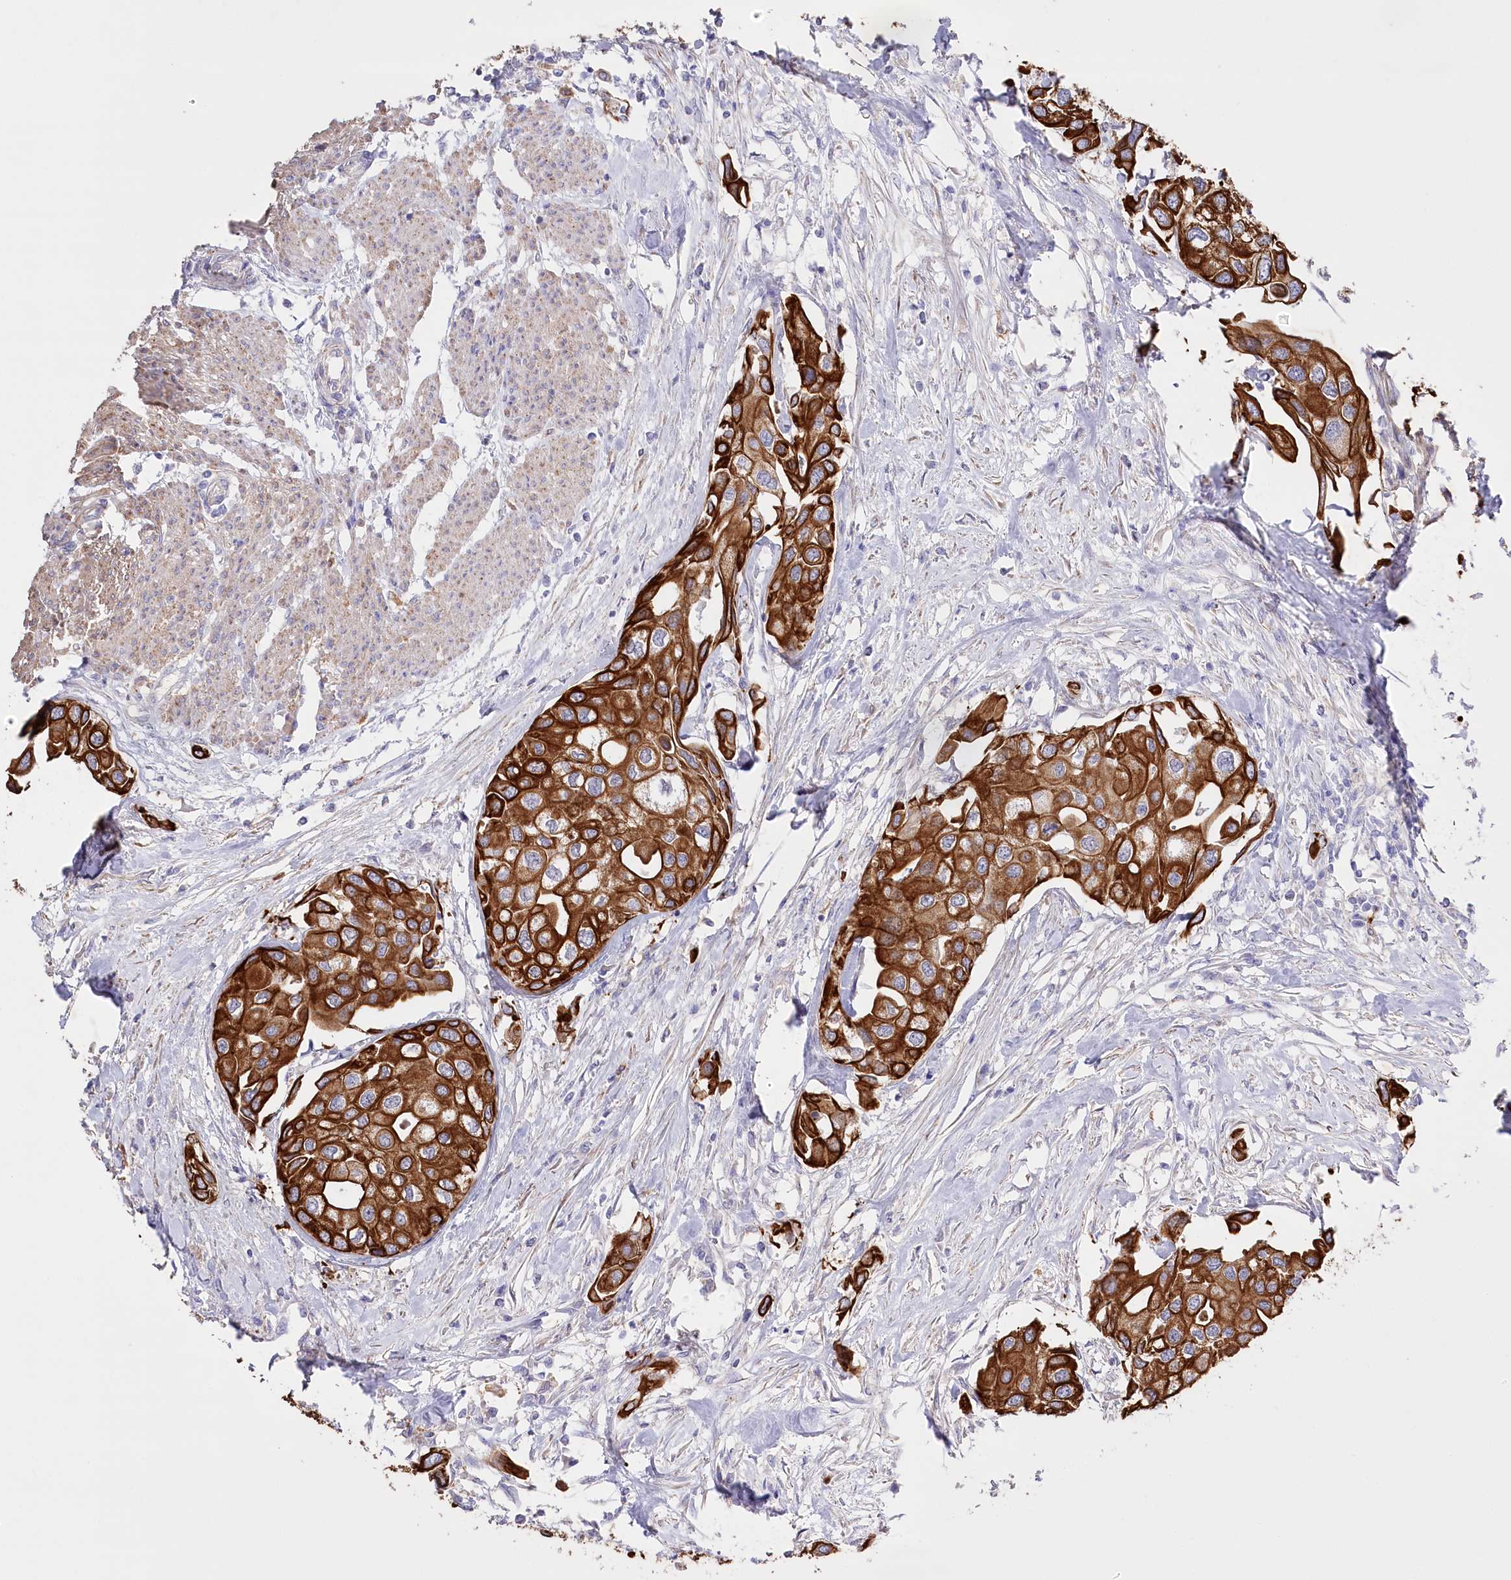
{"staining": {"intensity": "strong", "quantity": ">75%", "location": "cytoplasmic/membranous"}, "tissue": "urothelial cancer", "cell_type": "Tumor cells", "image_type": "cancer", "snomed": [{"axis": "morphology", "description": "Urothelial carcinoma, High grade"}, {"axis": "topography", "description": "Urinary bladder"}], "caption": "An IHC histopathology image of tumor tissue is shown. Protein staining in brown shows strong cytoplasmic/membranous positivity in urothelial cancer within tumor cells. The staining is performed using DAB brown chromogen to label protein expression. The nuclei are counter-stained blue using hematoxylin.", "gene": "SLC39A10", "patient": {"sex": "male", "age": 64}}